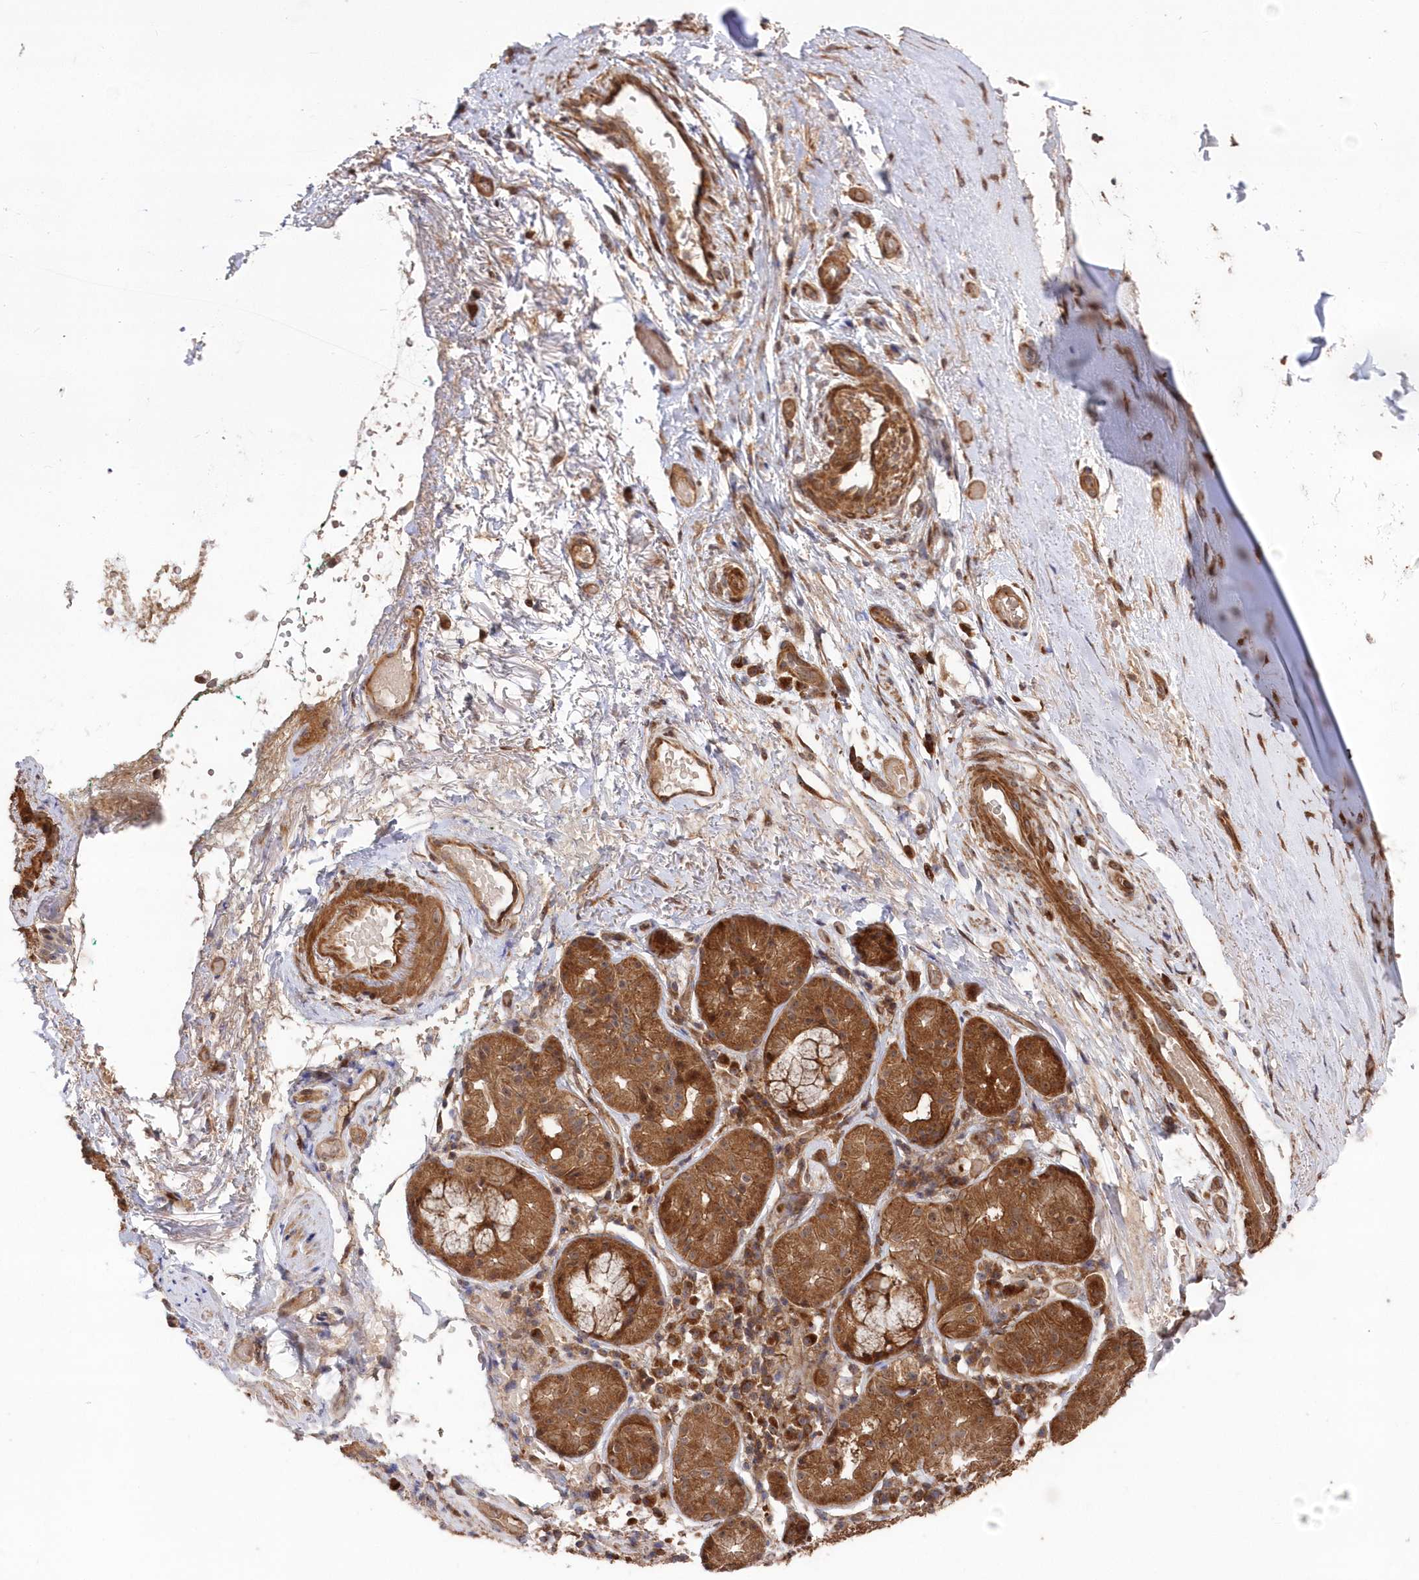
{"staining": {"intensity": "moderate", "quantity": "25%-75%", "location": "cytoplasmic/membranous"}, "tissue": "adipose tissue", "cell_type": "Adipocytes", "image_type": "normal", "snomed": [{"axis": "morphology", "description": "Normal tissue, NOS"}, {"axis": "morphology", "description": "Basal cell carcinoma"}, {"axis": "topography", "description": "Cartilage tissue"}, {"axis": "topography", "description": "Nasopharynx"}, {"axis": "topography", "description": "Oral tissue"}], "caption": "IHC staining of unremarkable adipose tissue, which demonstrates medium levels of moderate cytoplasmic/membranous positivity in about 25%-75% of adipocytes indicating moderate cytoplasmic/membranous protein staining. The staining was performed using DAB (brown) for protein detection and nuclei were counterstained in hematoxylin (blue).", "gene": "TBCA", "patient": {"sex": "female", "age": 77}}